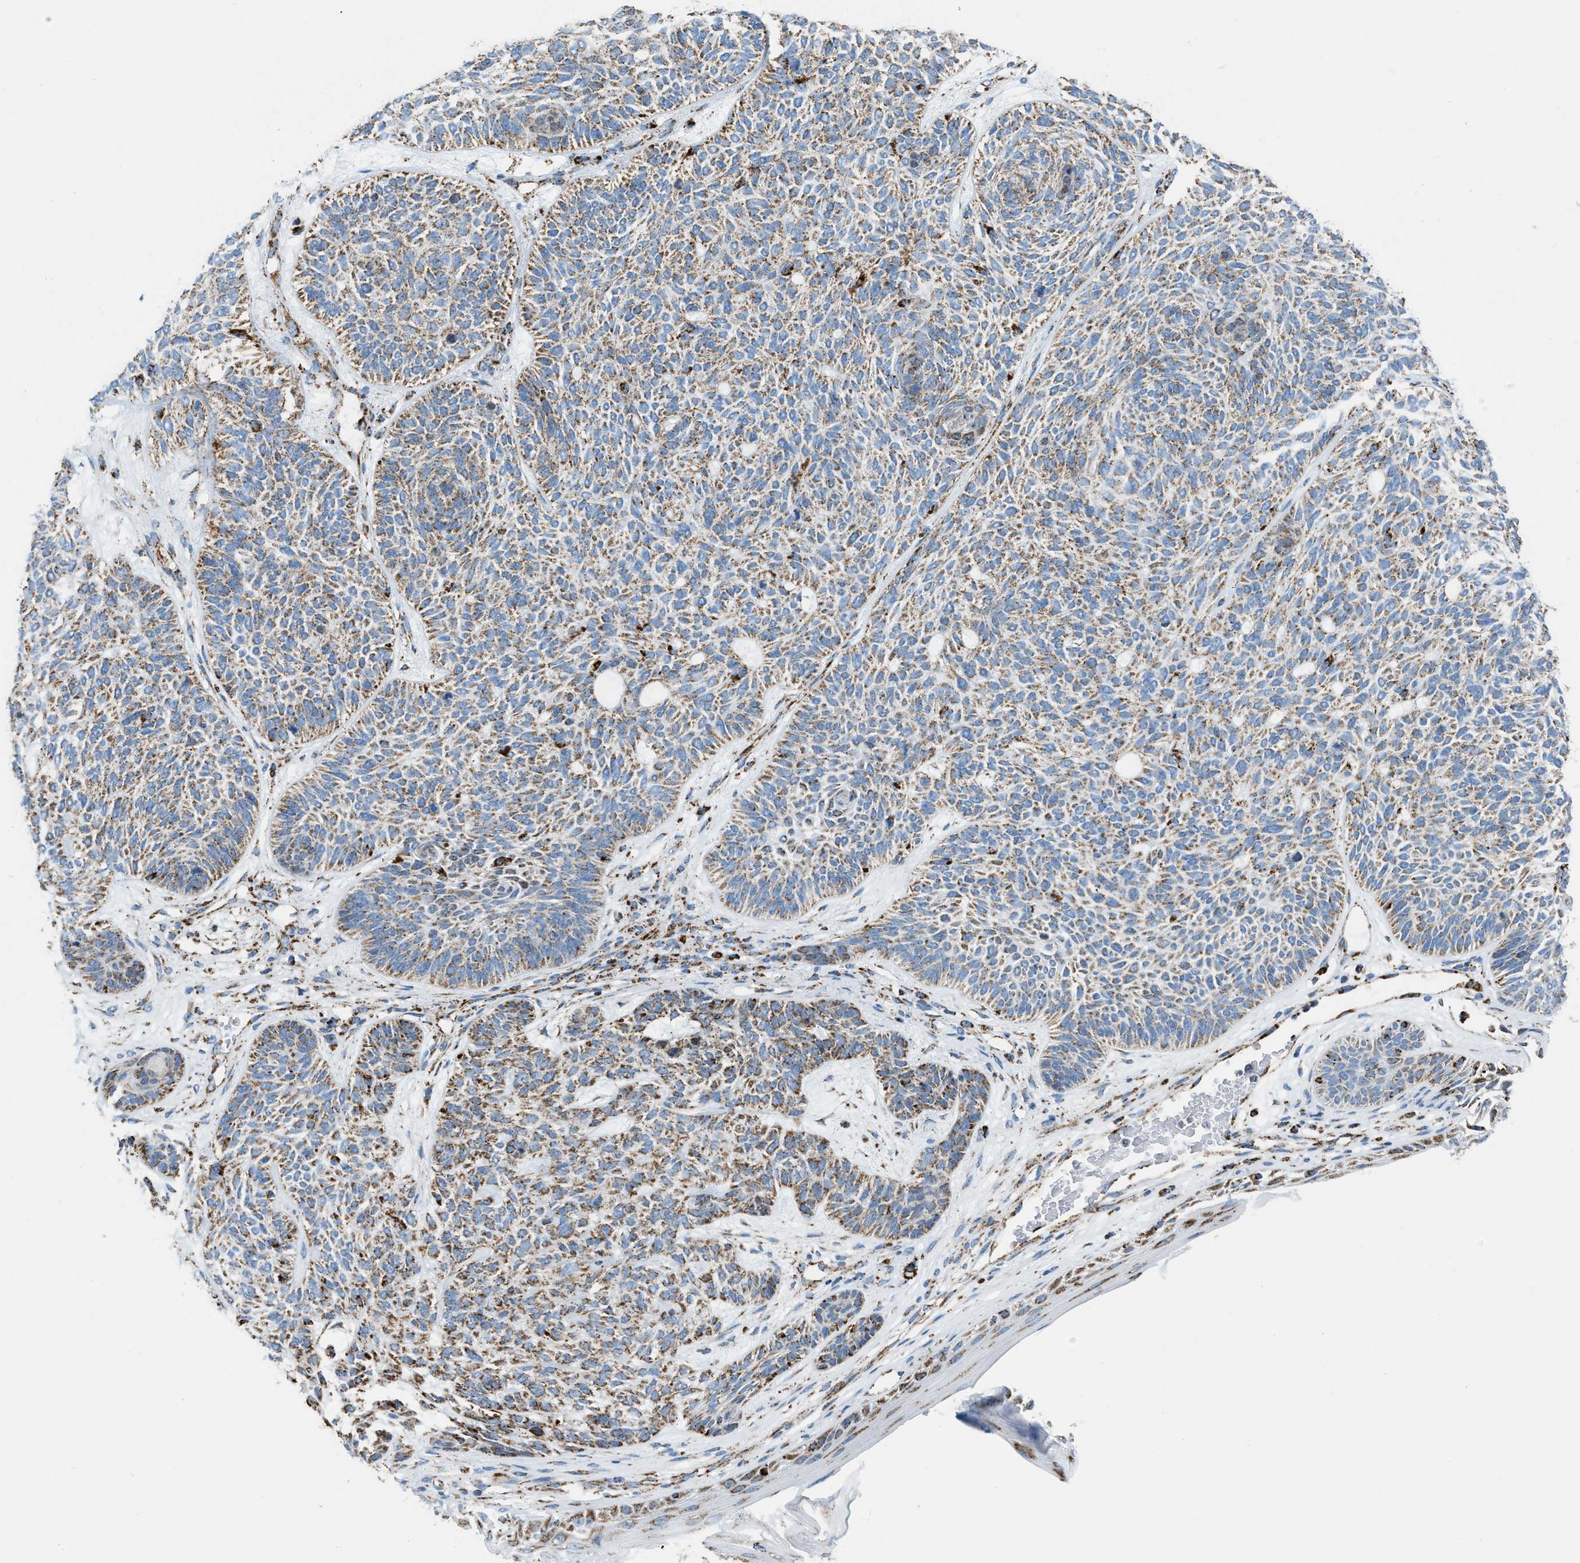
{"staining": {"intensity": "moderate", "quantity": ">75%", "location": "cytoplasmic/membranous"}, "tissue": "skin cancer", "cell_type": "Tumor cells", "image_type": "cancer", "snomed": [{"axis": "morphology", "description": "Basal cell carcinoma"}, {"axis": "topography", "description": "Skin"}], "caption": "An immunohistochemistry (IHC) photomicrograph of neoplastic tissue is shown. Protein staining in brown shows moderate cytoplasmic/membranous positivity in skin cancer within tumor cells.", "gene": "ETFB", "patient": {"sex": "male", "age": 55}}